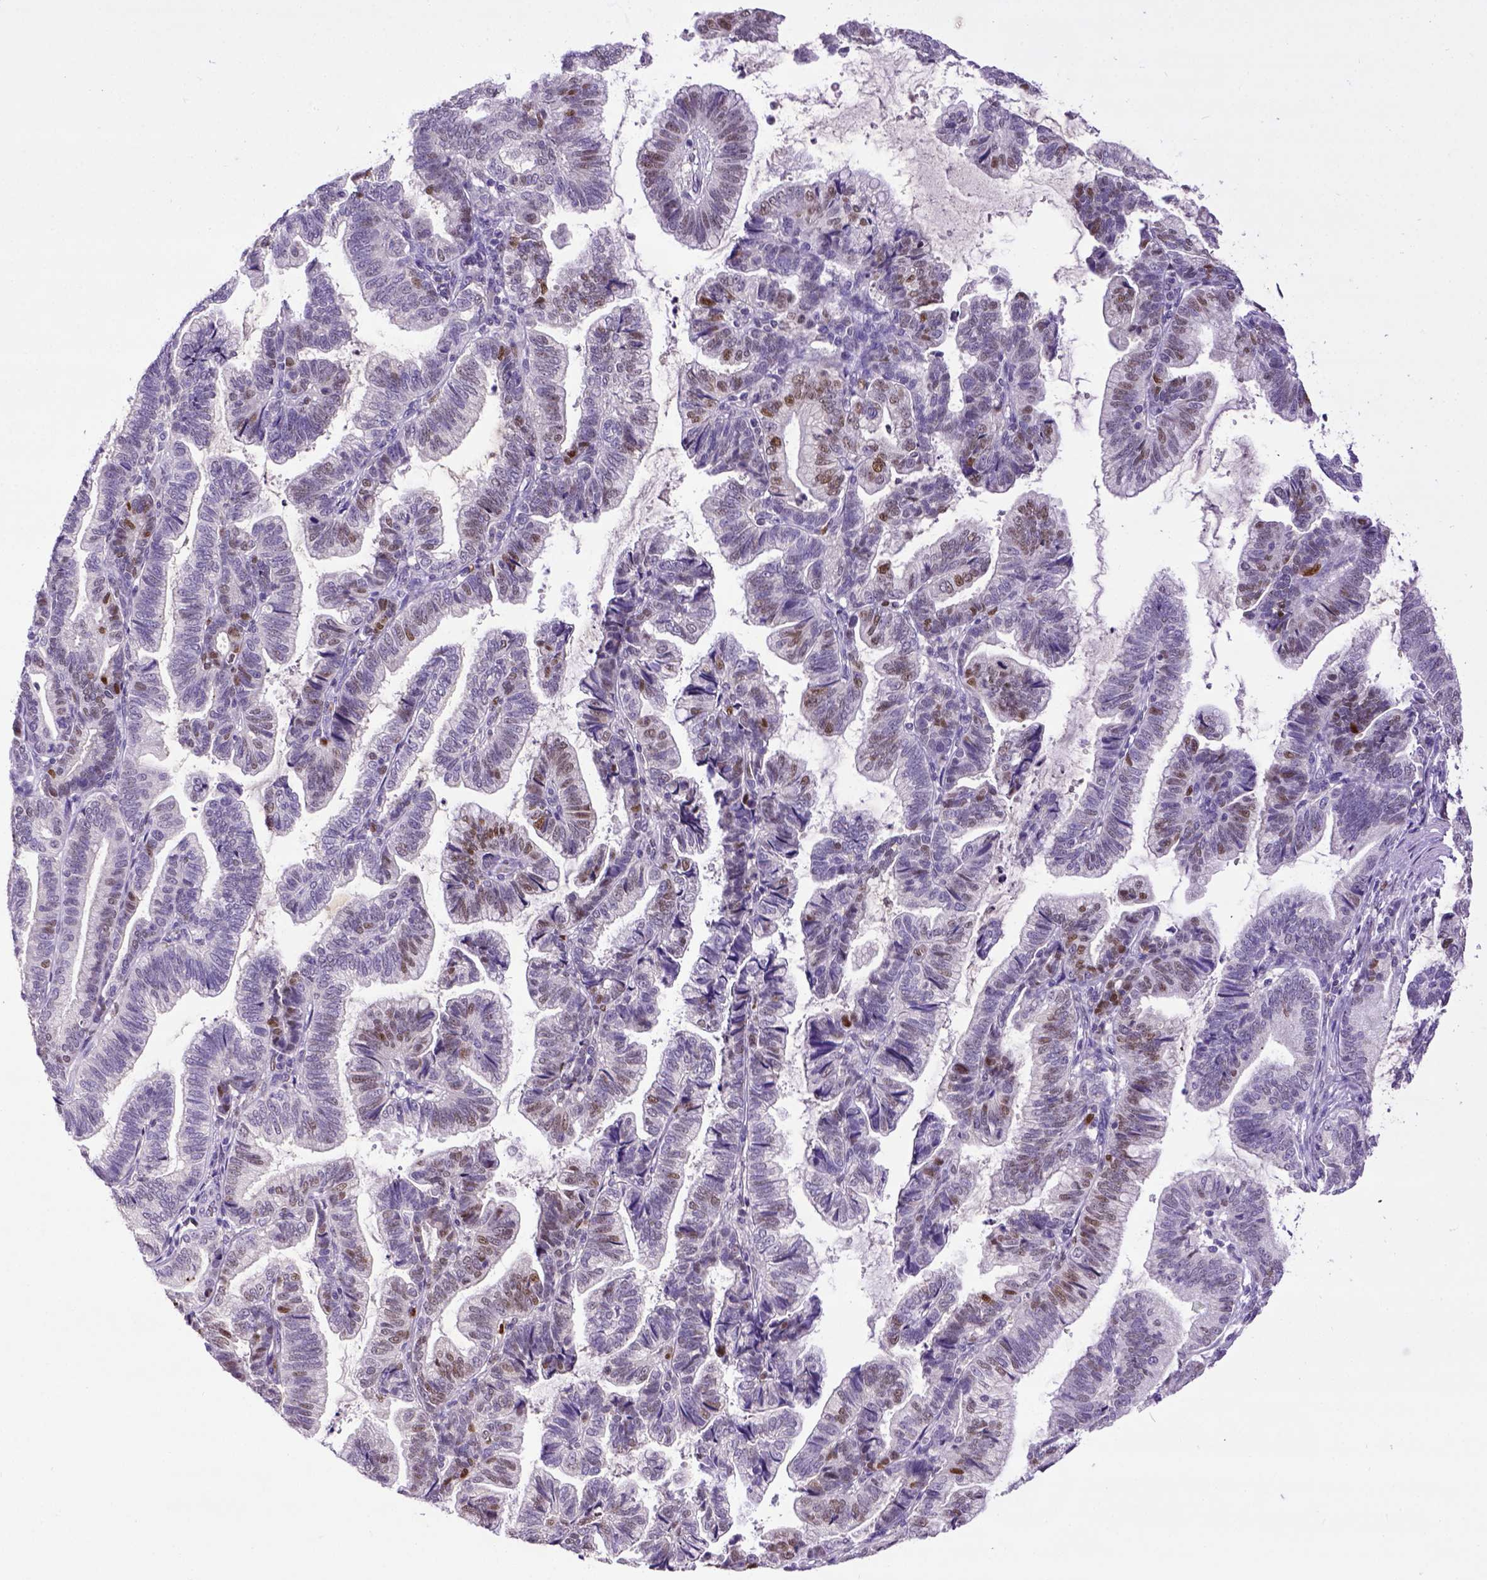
{"staining": {"intensity": "moderate", "quantity": "25%-75%", "location": "nuclear"}, "tissue": "stomach cancer", "cell_type": "Tumor cells", "image_type": "cancer", "snomed": [{"axis": "morphology", "description": "Adenocarcinoma, NOS"}, {"axis": "topography", "description": "Stomach"}], "caption": "Stomach adenocarcinoma stained with a brown dye exhibits moderate nuclear positive positivity in approximately 25%-75% of tumor cells.", "gene": "CDKN1A", "patient": {"sex": "male", "age": 83}}